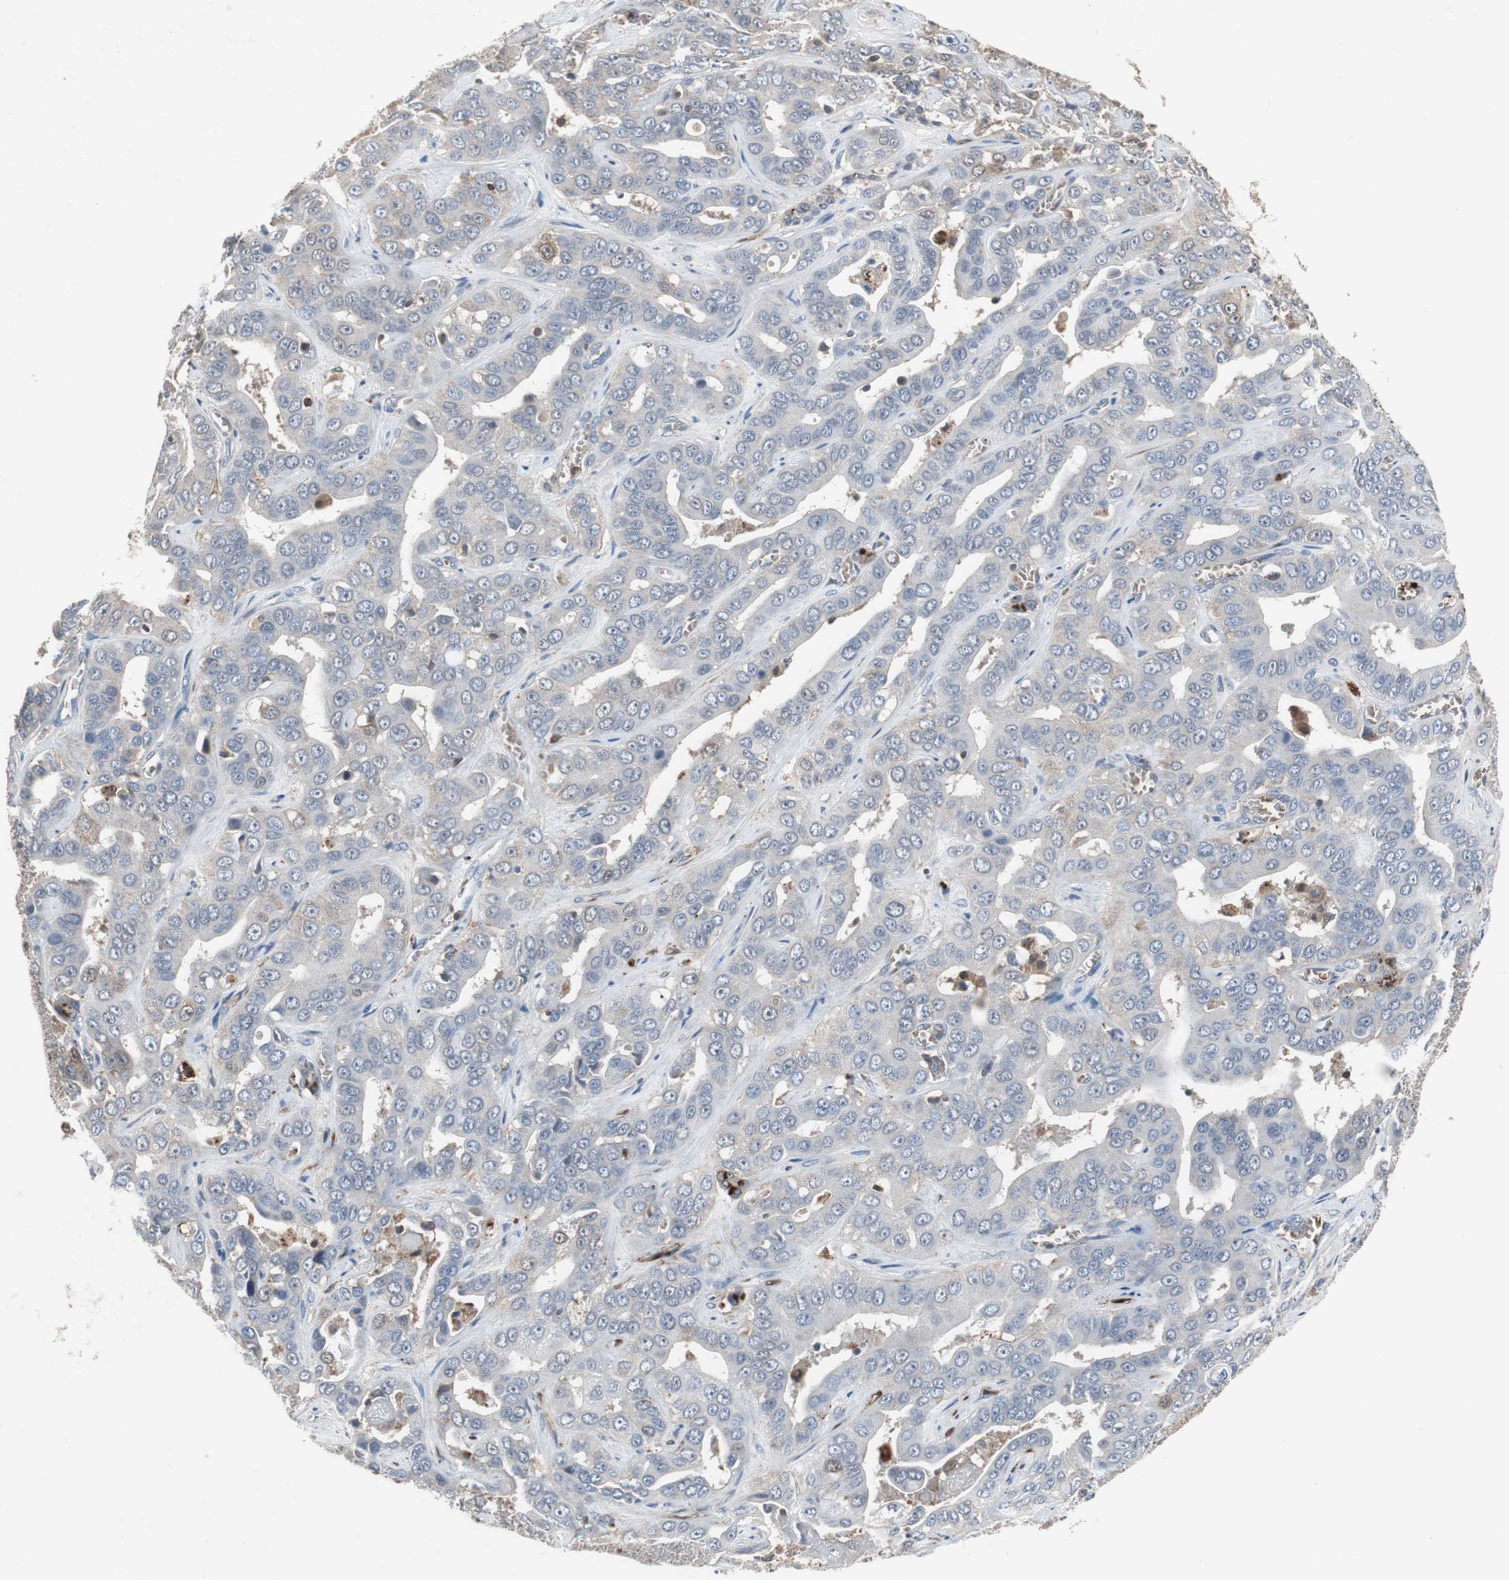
{"staining": {"intensity": "weak", "quantity": "<25%", "location": "cytoplasmic/membranous"}, "tissue": "liver cancer", "cell_type": "Tumor cells", "image_type": "cancer", "snomed": [{"axis": "morphology", "description": "Cholangiocarcinoma"}, {"axis": "topography", "description": "Liver"}], "caption": "Immunohistochemical staining of human liver cholangiocarcinoma exhibits no significant expression in tumor cells.", "gene": "CALB2", "patient": {"sex": "female", "age": 52}}